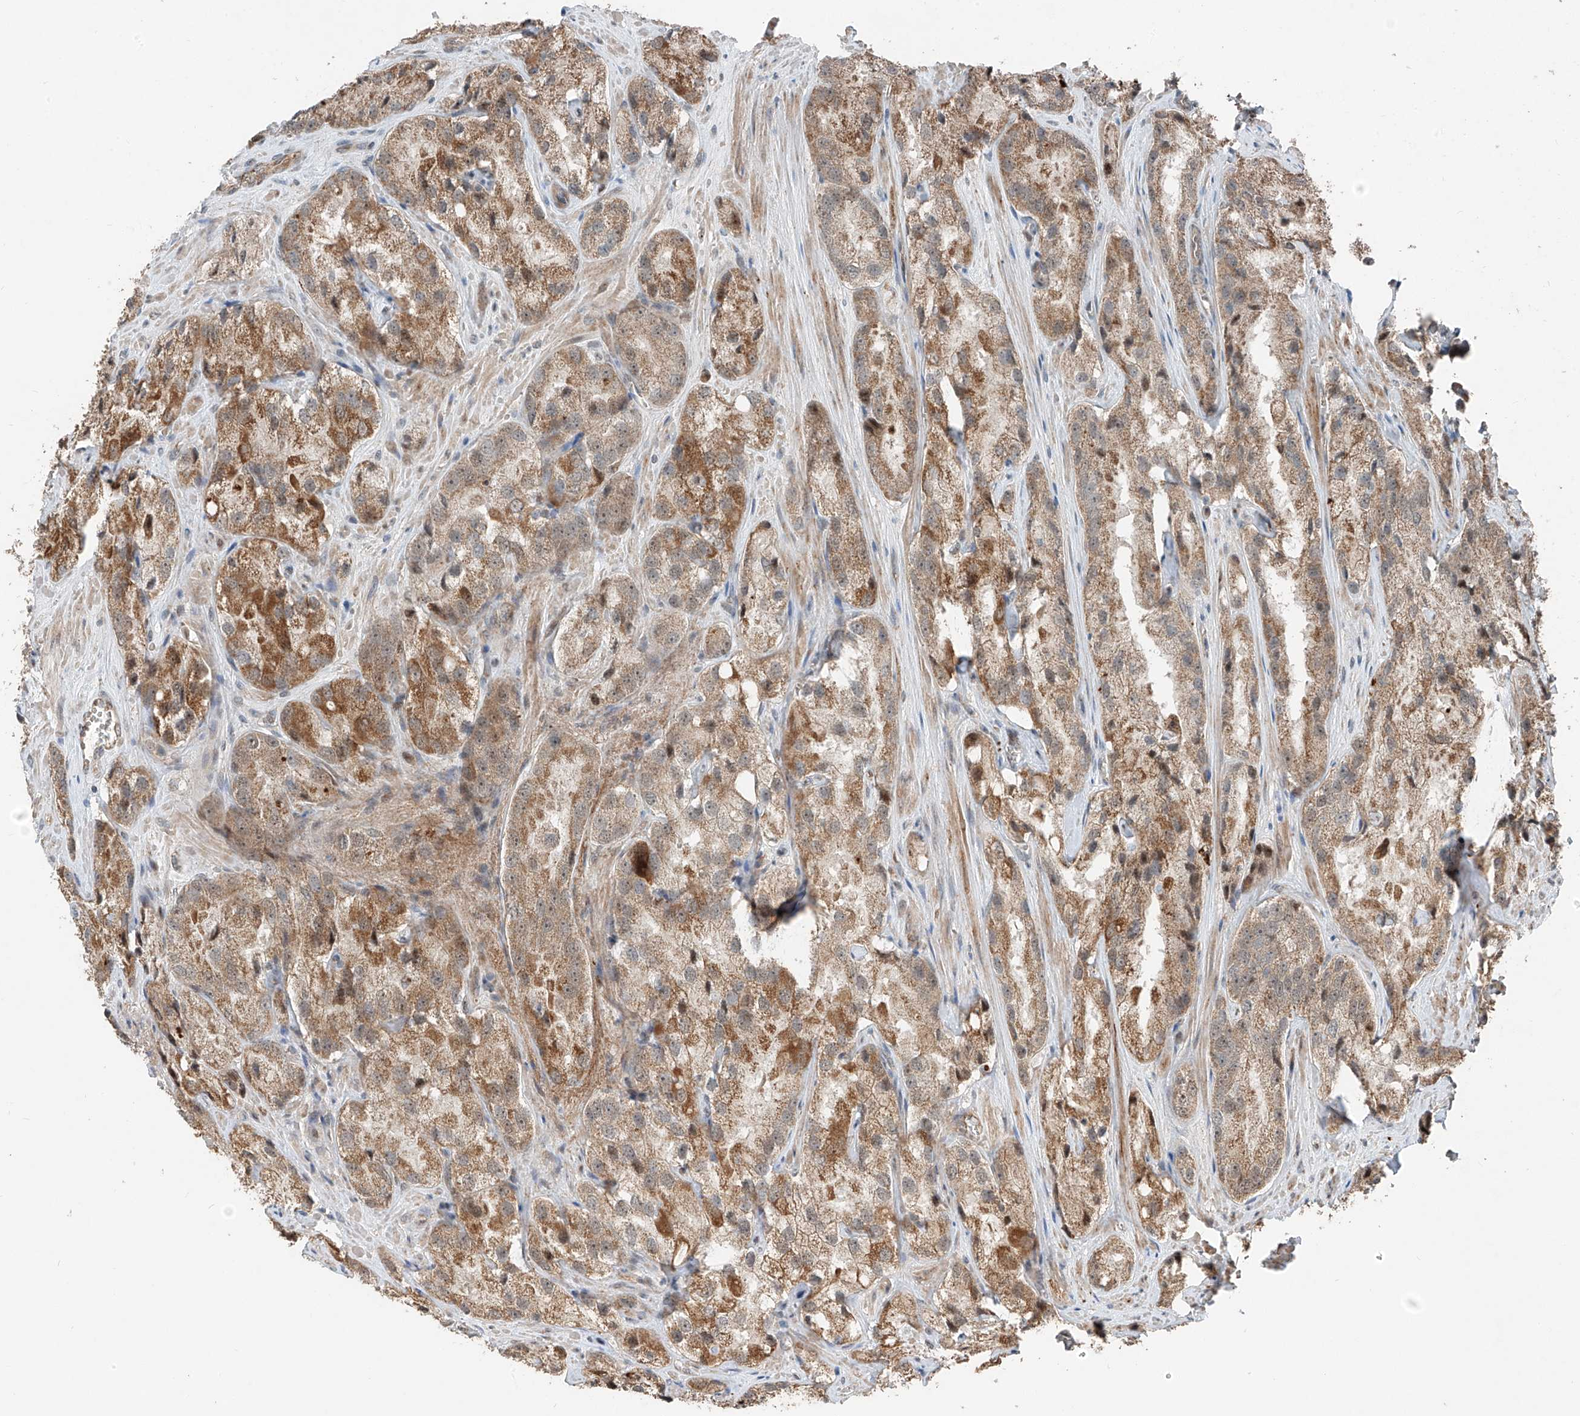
{"staining": {"intensity": "moderate", "quantity": "25%-75%", "location": "cytoplasmic/membranous"}, "tissue": "prostate cancer", "cell_type": "Tumor cells", "image_type": "cancer", "snomed": [{"axis": "morphology", "description": "Adenocarcinoma, High grade"}, {"axis": "topography", "description": "Prostate"}], "caption": "High-grade adenocarcinoma (prostate) tissue displays moderate cytoplasmic/membranous expression in about 25%-75% of tumor cells, visualized by immunohistochemistry.", "gene": "ZNF620", "patient": {"sex": "male", "age": 66}}